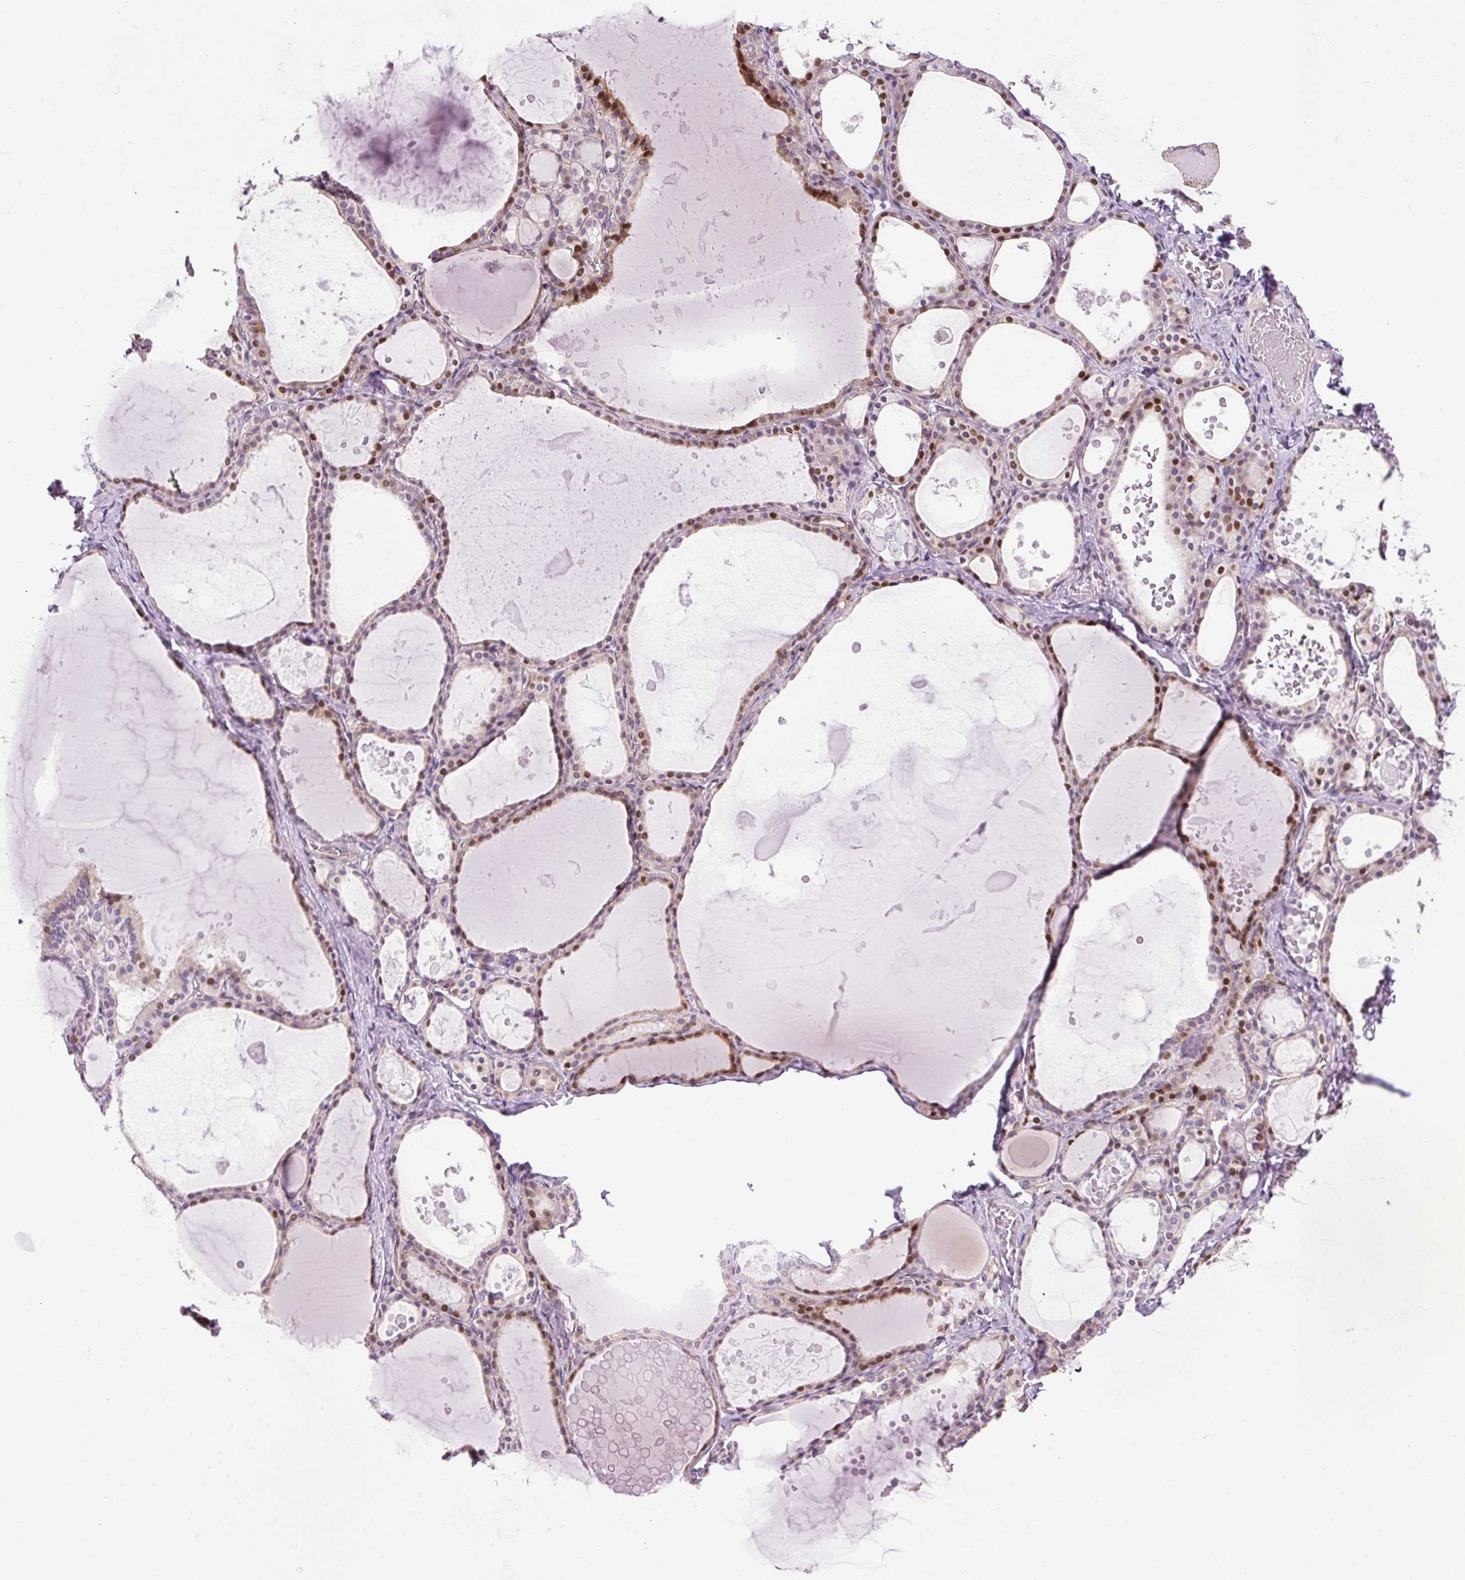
{"staining": {"intensity": "moderate", "quantity": "25%-75%", "location": "nuclear"}, "tissue": "thyroid gland", "cell_type": "Glandular cells", "image_type": "normal", "snomed": [{"axis": "morphology", "description": "Normal tissue, NOS"}, {"axis": "topography", "description": "Thyroid gland"}], "caption": "Immunohistochemical staining of normal thyroid gland shows moderate nuclear protein positivity in approximately 25%-75% of glandular cells. The protein is shown in brown color, while the nuclei are stained blue.", "gene": "ARHGEF18", "patient": {"sex": "male", "age": 56}}